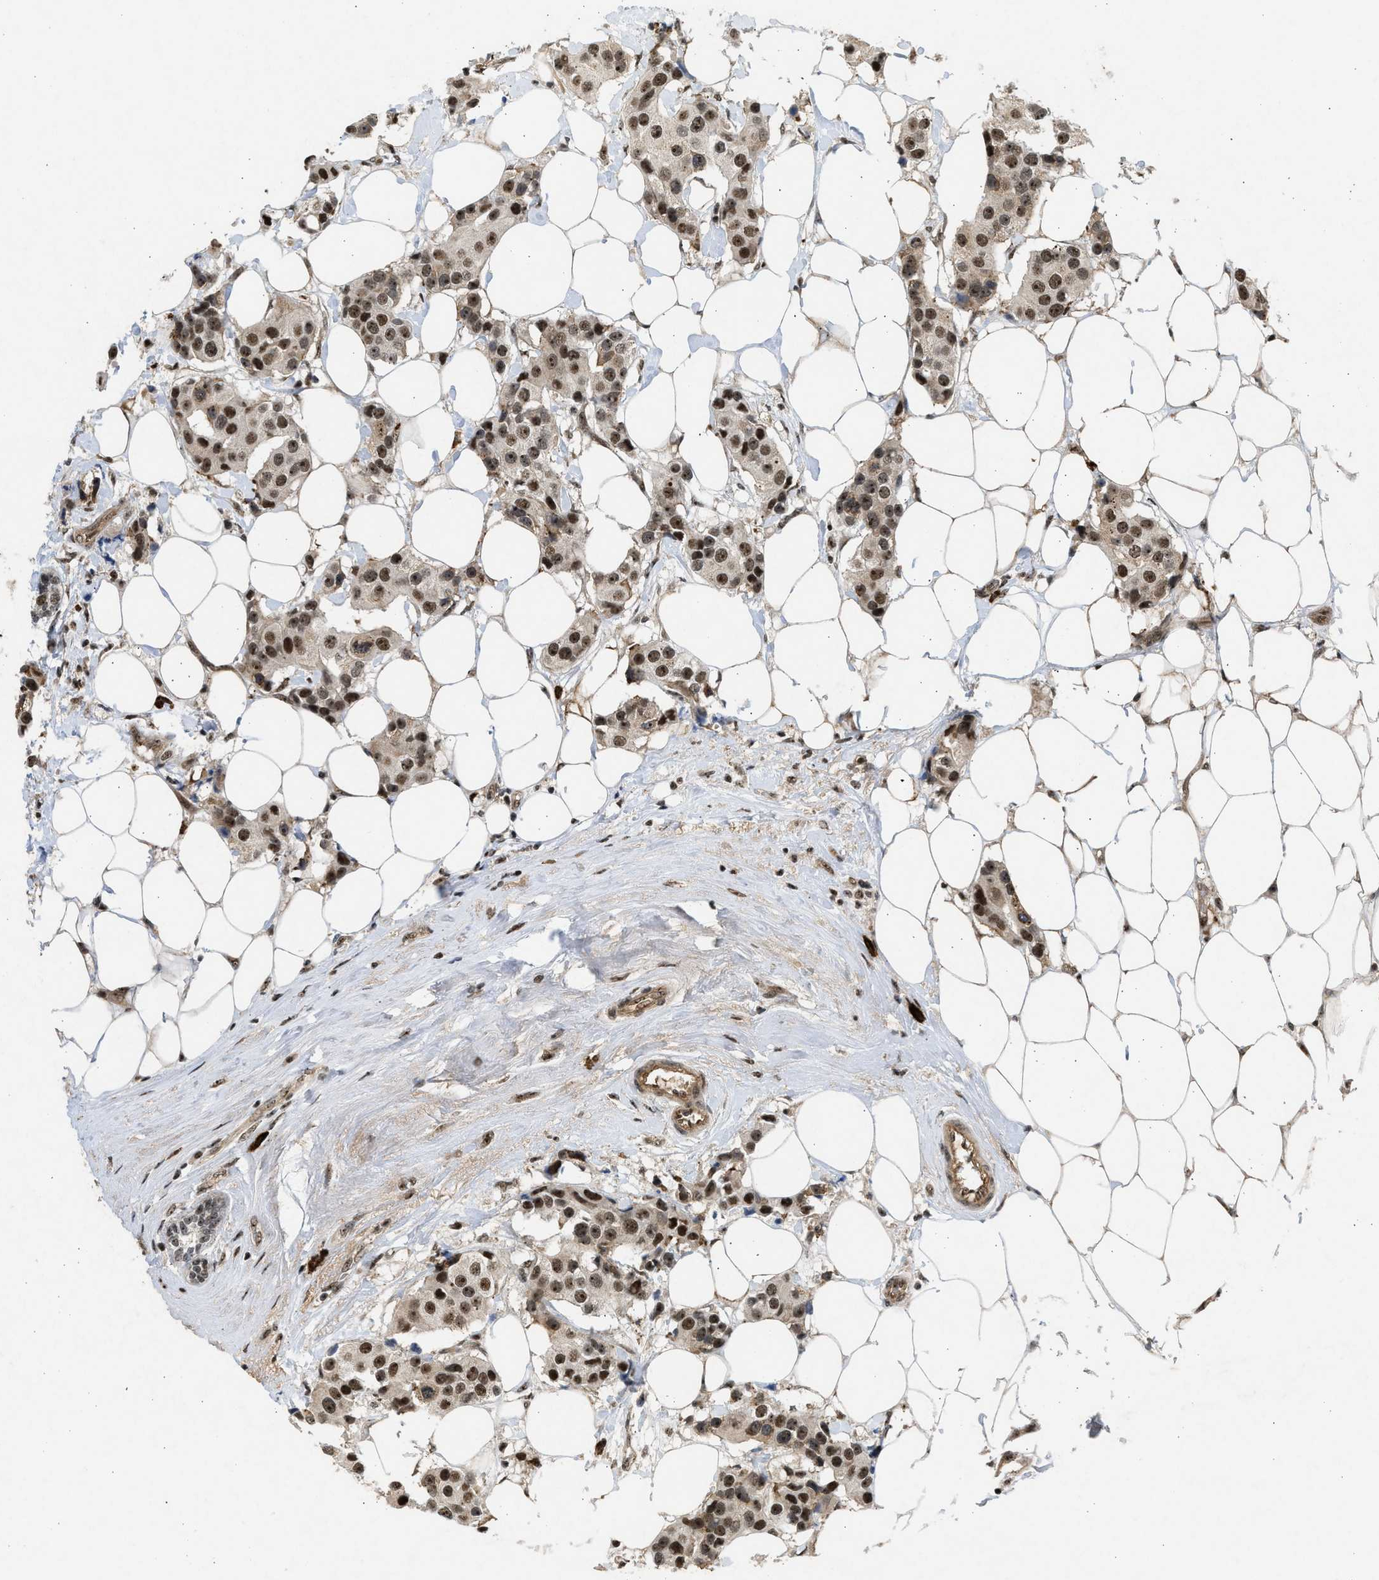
{"staining": {"intensity": "strong", "quantity": ">75%", "location": "cytoplasmic/membranous,nuclear"}, "tissue": "breast cancer", "cell_type": "Tumor cells", "image_type": "cancer", "snomed": [{"axis": "morphology", "description": "Normal tissue, NOS"}, {"axis": "morphology", "description": "Duct carcinoma"}, {"axis": "topography", "description": "Breast"}], "caption": "Immunohistochemistry (IHC) histopathology image of breast infiltrating ductal carcinoma stained for a protein (brown), which displays high levels of strong cytoplasmic/membranous and nuclear staining in approximately >75% of tumor cells.", "gene": "TFDP2", "patient": {"sex": "female", "age": 39}}